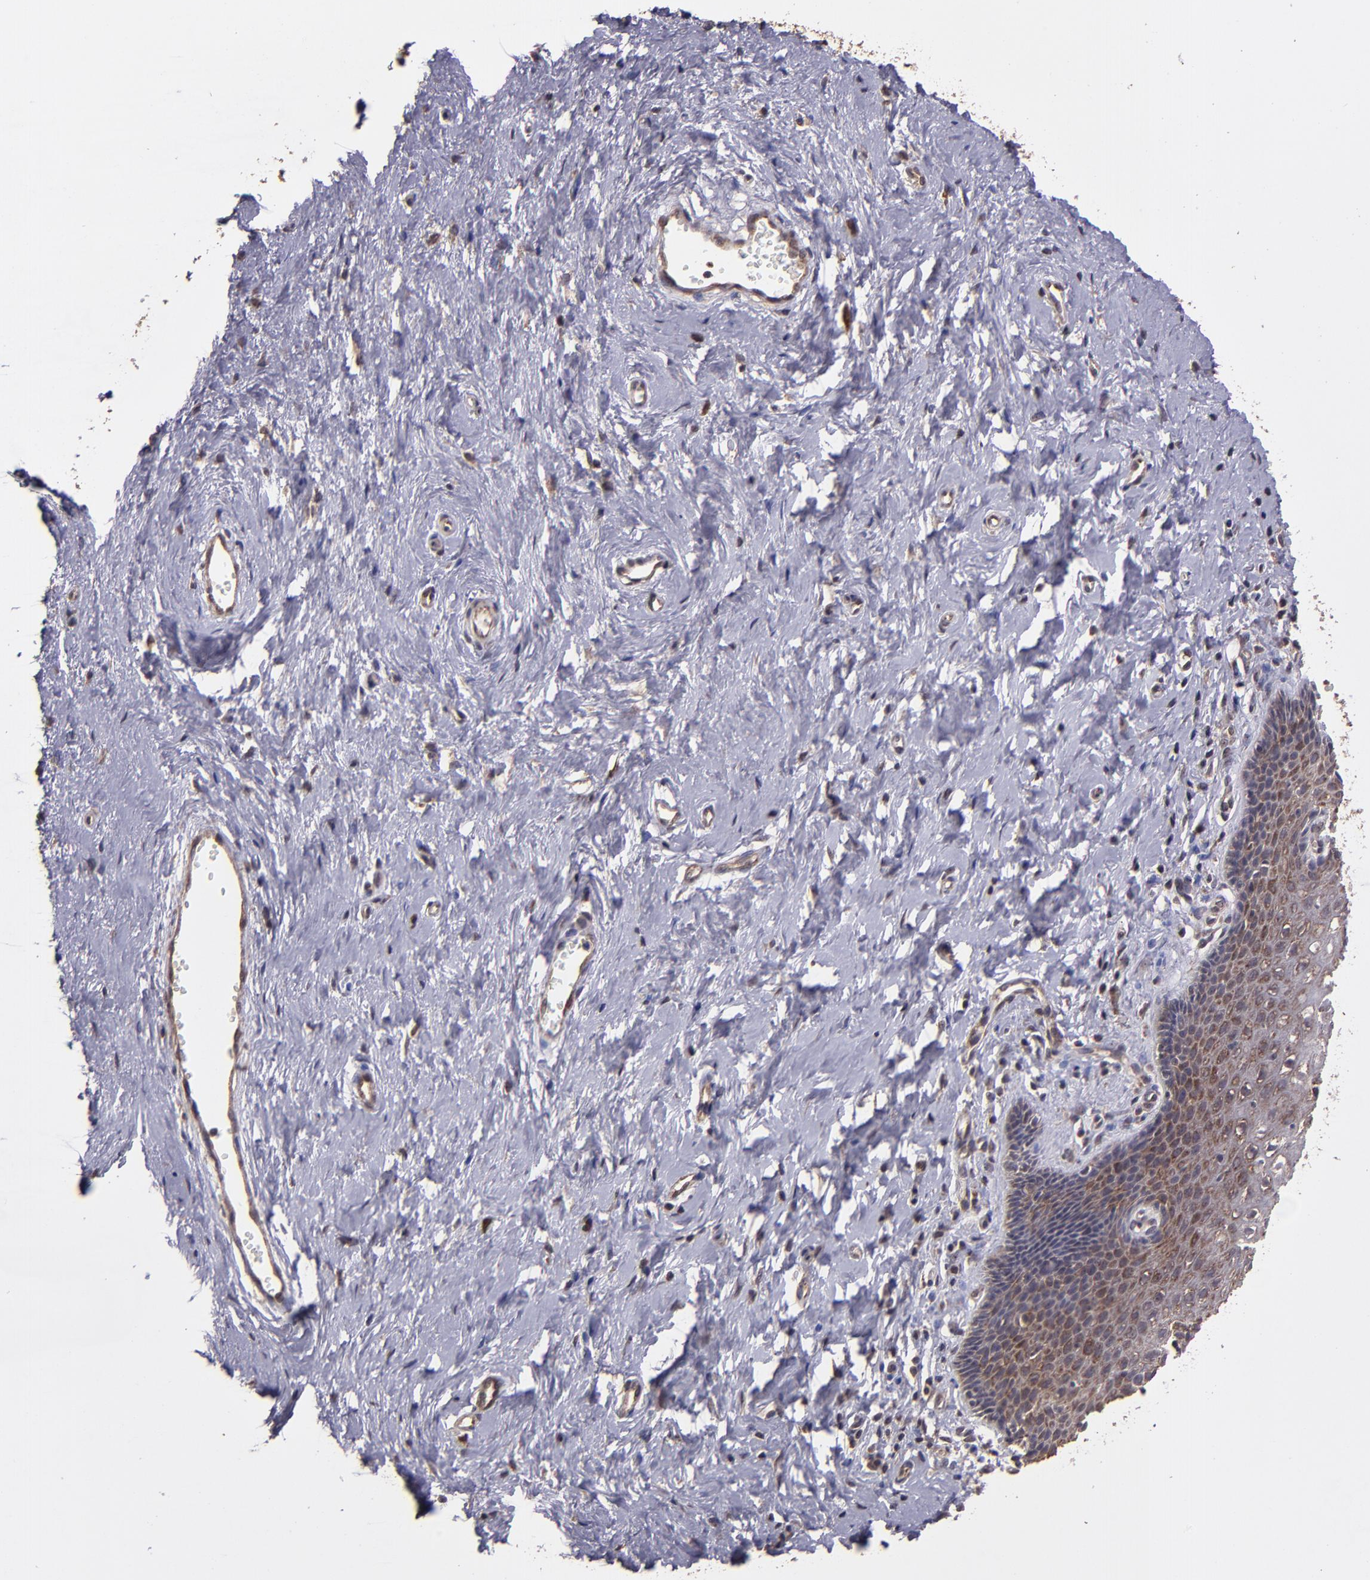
{"staining": {"intensity": "moderate", "quantity": ">75%", "location": "cytoplasmic/membranous"}, "tissue": "cervix", "cell_type": "Glandular cells", "image_type": "normal", "snomed": [{"axis": "morphology", "description": "Normal tissue, NOS"}, {"axis": "topography", "description": "Cervix"}], "caption": "Protein expression analysis of normal human cervix reveals moderate cytoplasmic/membranous expression in about >75% of glandular cells.", "gene": "USP51", "patient": {"sex": "female", "age": 39}}